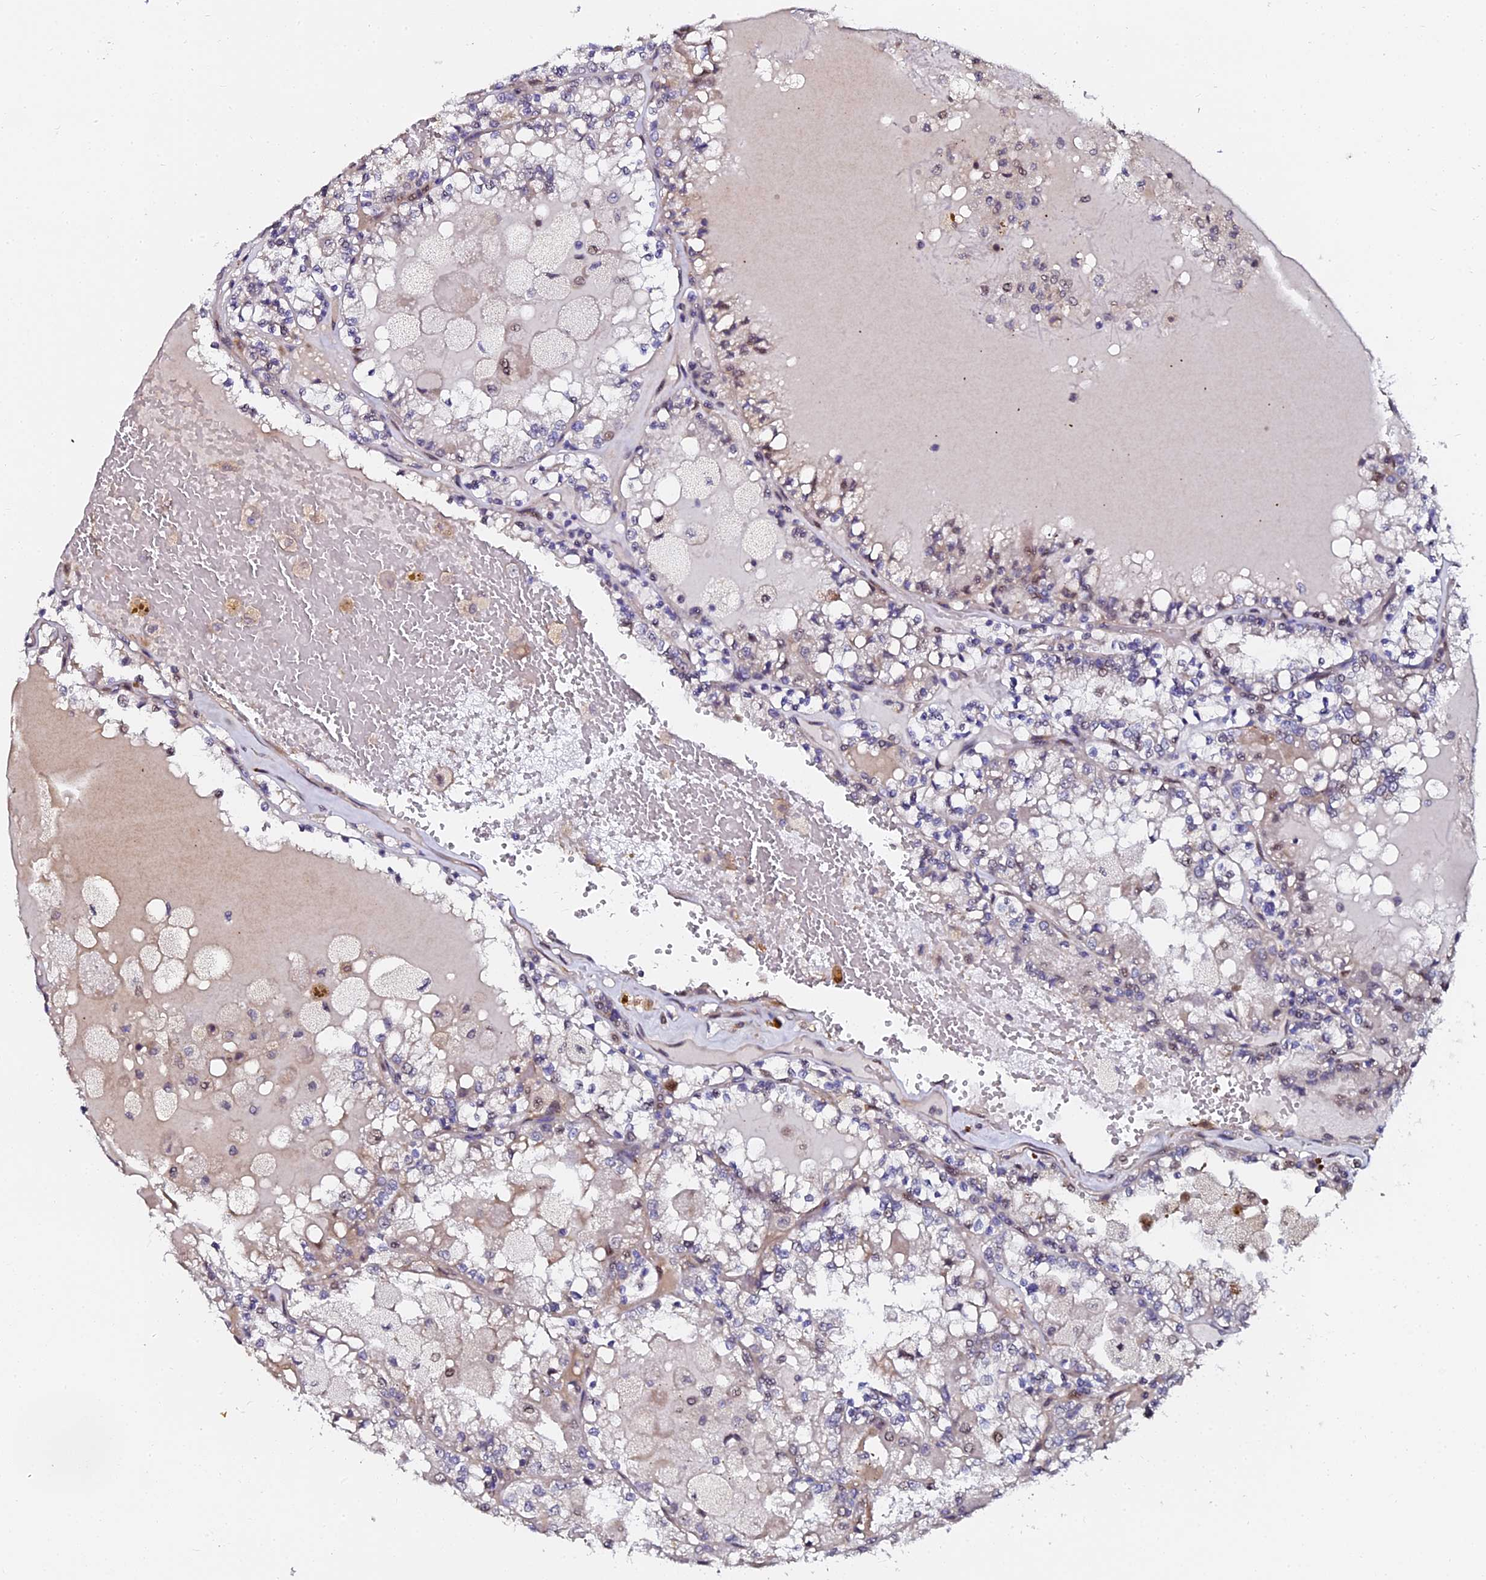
{"staining": {"intensity": "negative", "quantity": "none", "location": "none"}, "tissue": "renal cancer", "cell_type": "Tumor cells", "image_type": "cancer", "snomed": [{"axis": "morphology", "description": "Adenocarcinoma, NOS"}, {"axis": "topography", "description": "Kidney"}], "caption": "An image of renal adenocarcinoma stained for a protein exhibits no brown staining in tumor cells.", "gene": "GPN3", "patient": {"sex": "female", "age": 56}}